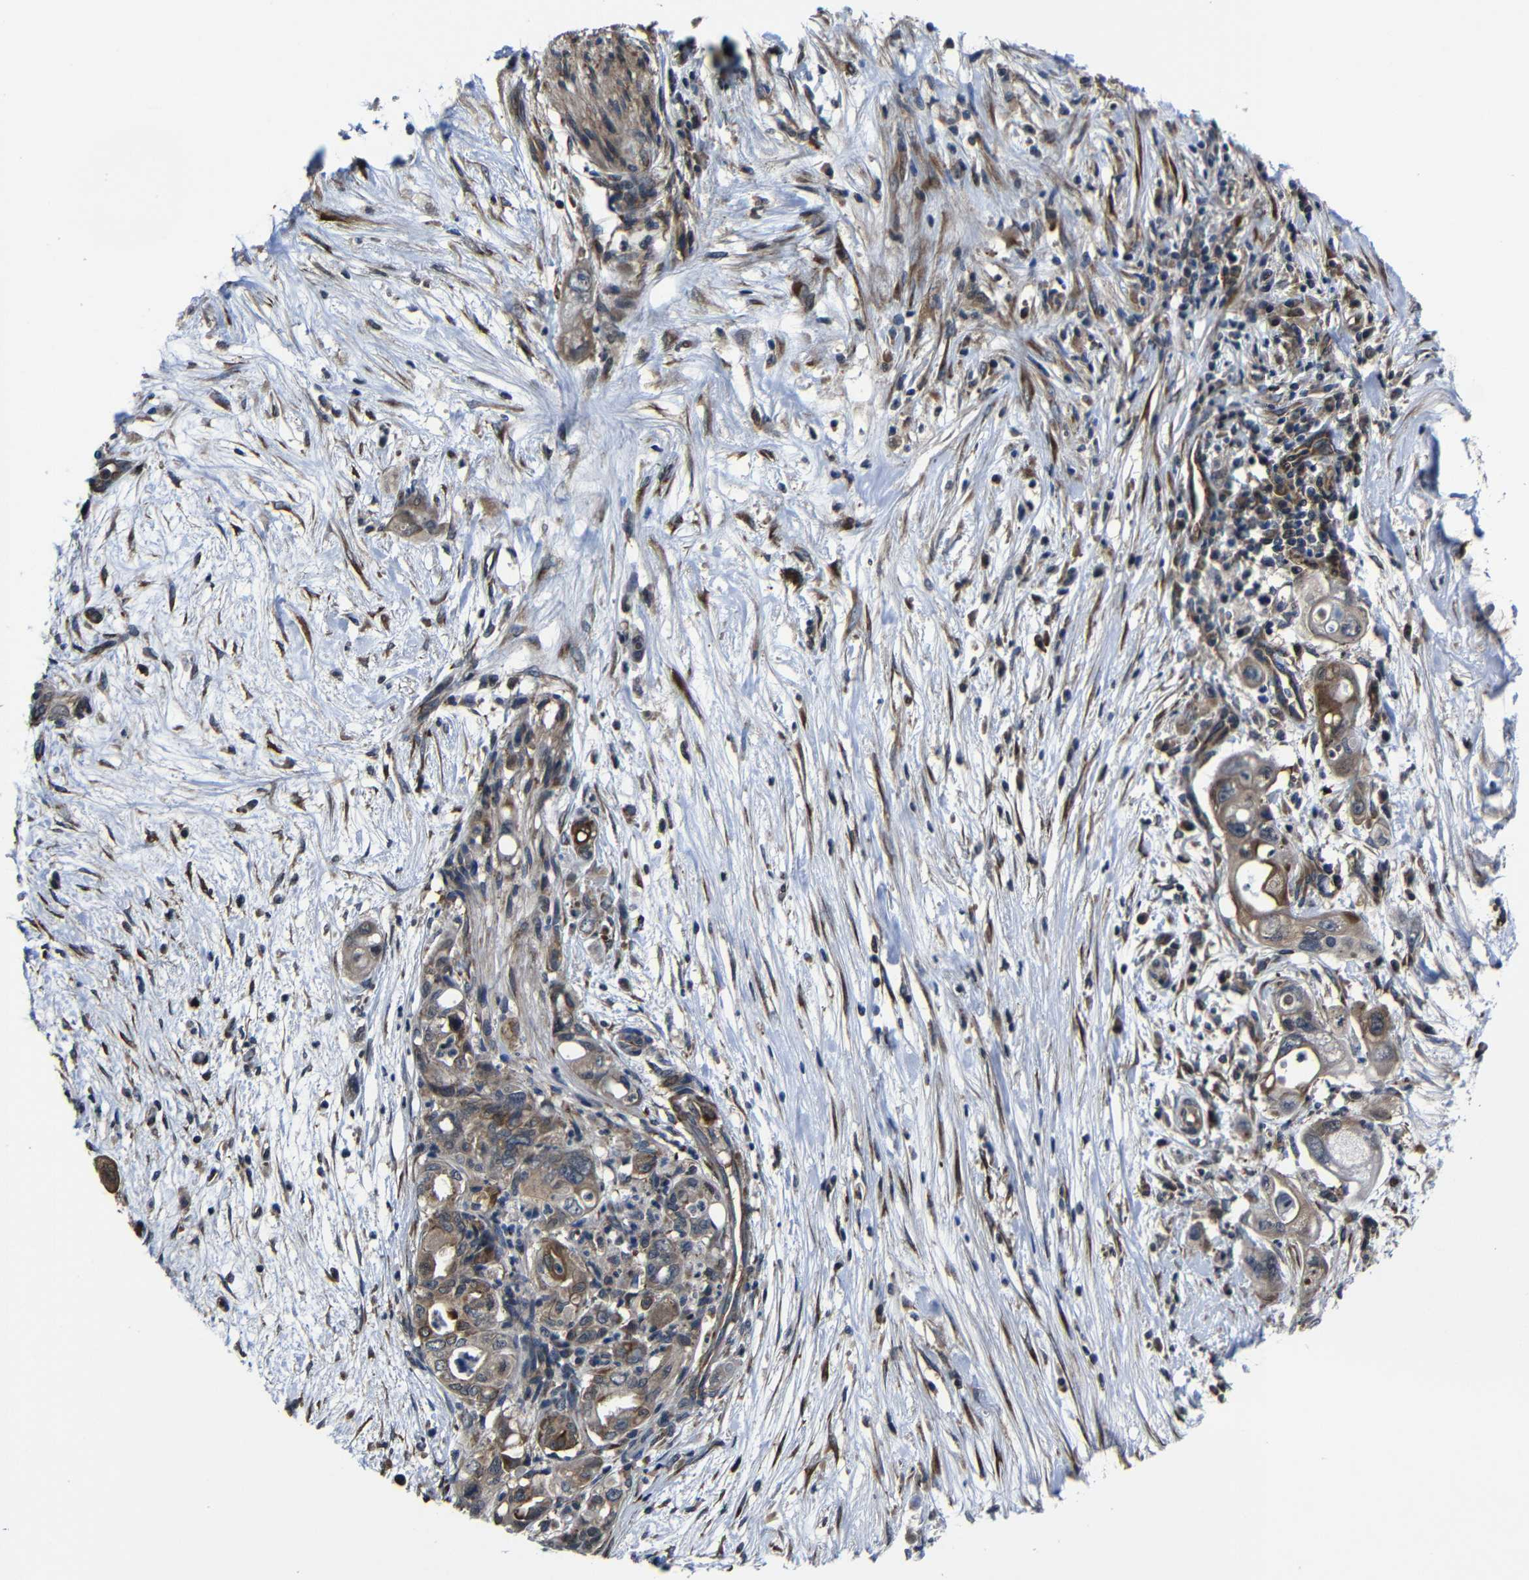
{"staining": {"intensity": "moderate", "quantity": ">75%", "location": "cytoplasmic/membranous"}, "tissue": "pancreatic cancer", "cell_type": "Tumor cells", "image_type": "cancer", "snomed": [{"axis": "morphology", "description": "Normal tissue, NOS"}, {"axis": "topography", "description": "Pancreas"}], "caption": "Tumor cells exhibit medium levels of moderate cytoplasmic/membranous expression in about >75% of cells in pancreatic cancer.", "gene": "KIAA0513", "patient": {"sex": "male", "age": 42}}